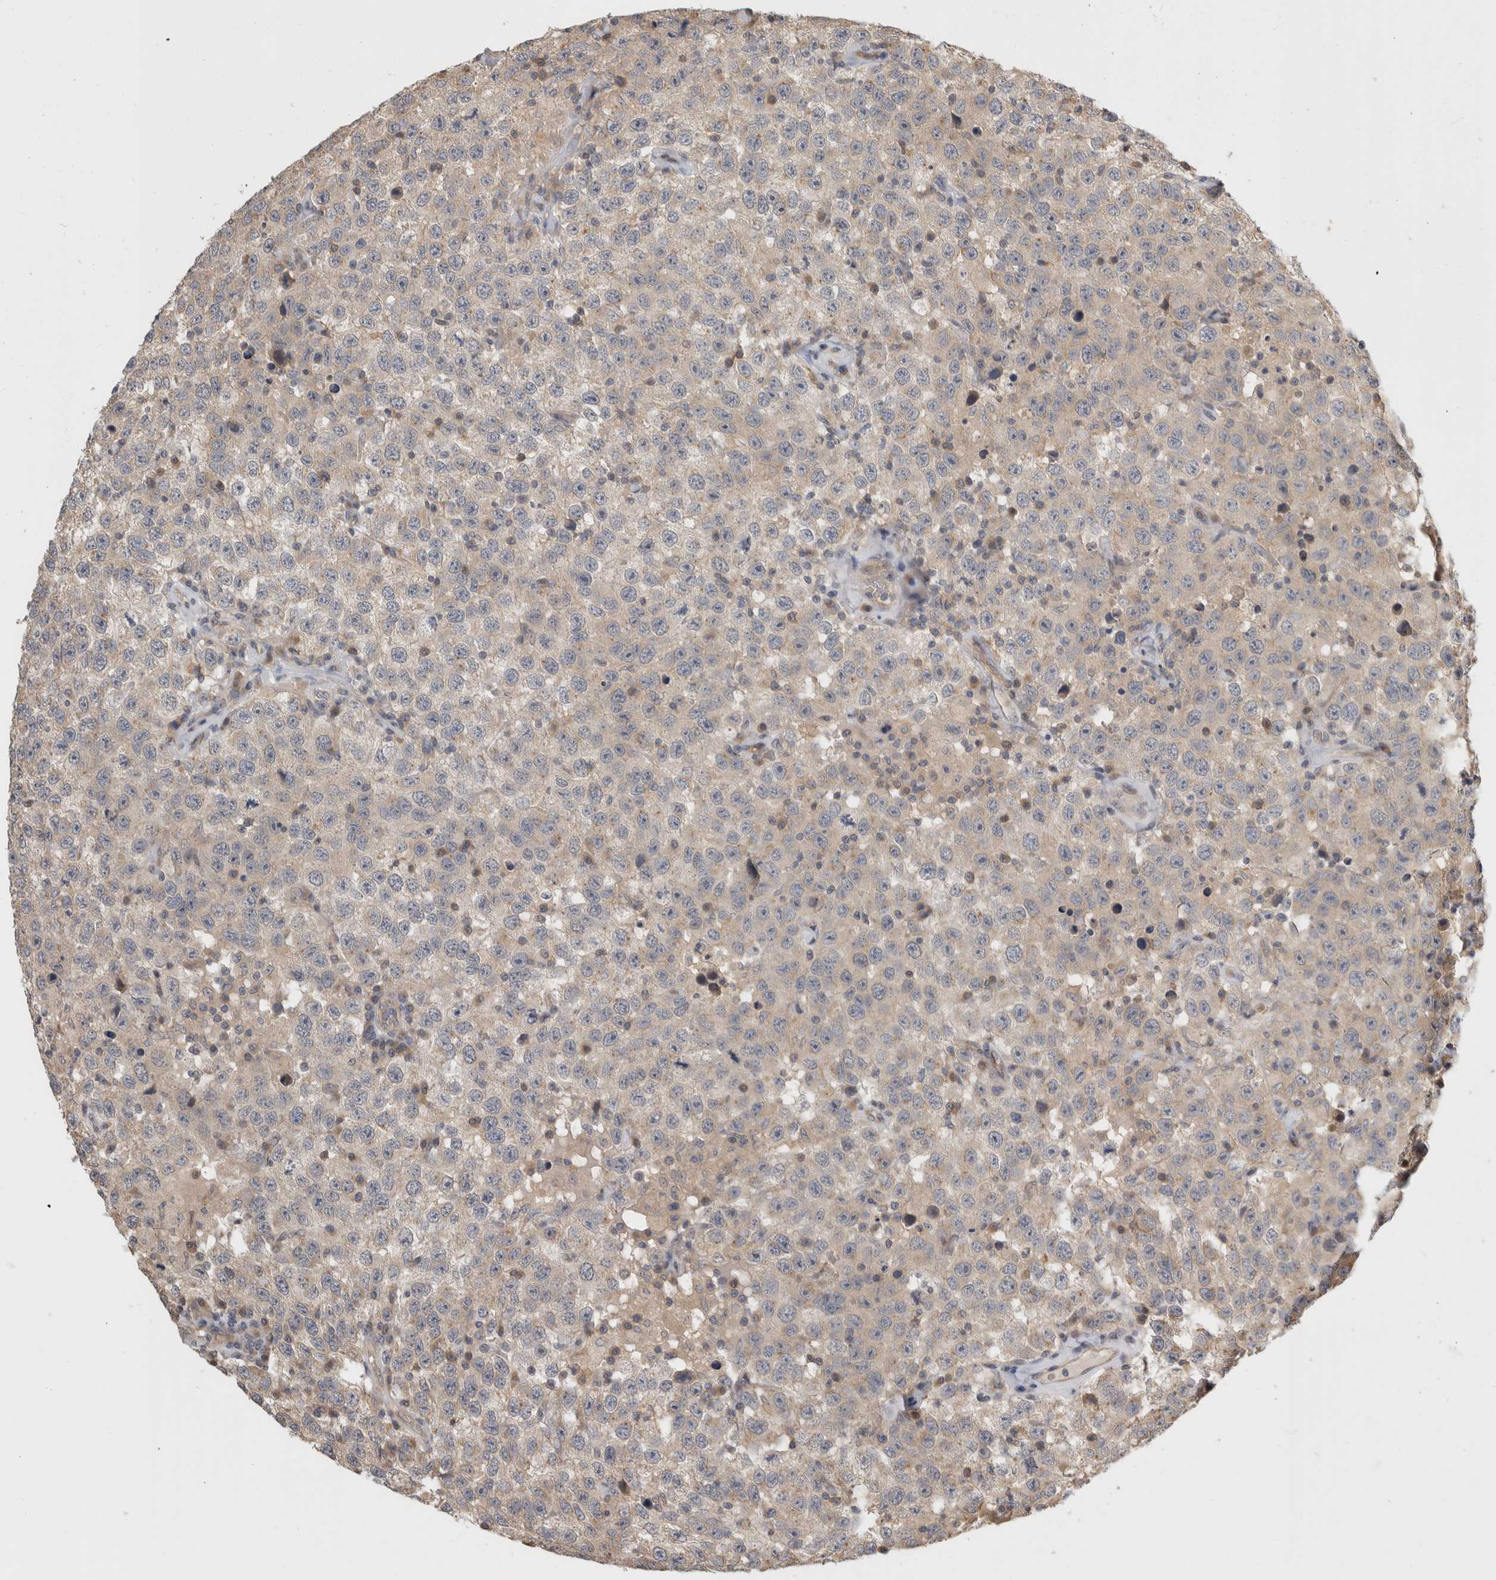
{"staining": {"intensity": "weak", "quantity": "25%-75%", "location": "cytoplasmic/membranous"}, "tissue": "testis cancer", "cell_type": "Tumor cells", "image_type": "cancer", "snomed": [{"axis": "morphology", "description": "Seminoma, NOS"}, {"axis": "topography", "description": "Testis"}], "caption": "About 25%-75% of tumor cells in human testis seminoma show weak cytoplasmic/membranous protein expression as visualized by brown immunohistochemical staining.", "gene": "PGM1", "patient": {"sex": "male", "age": 41}}